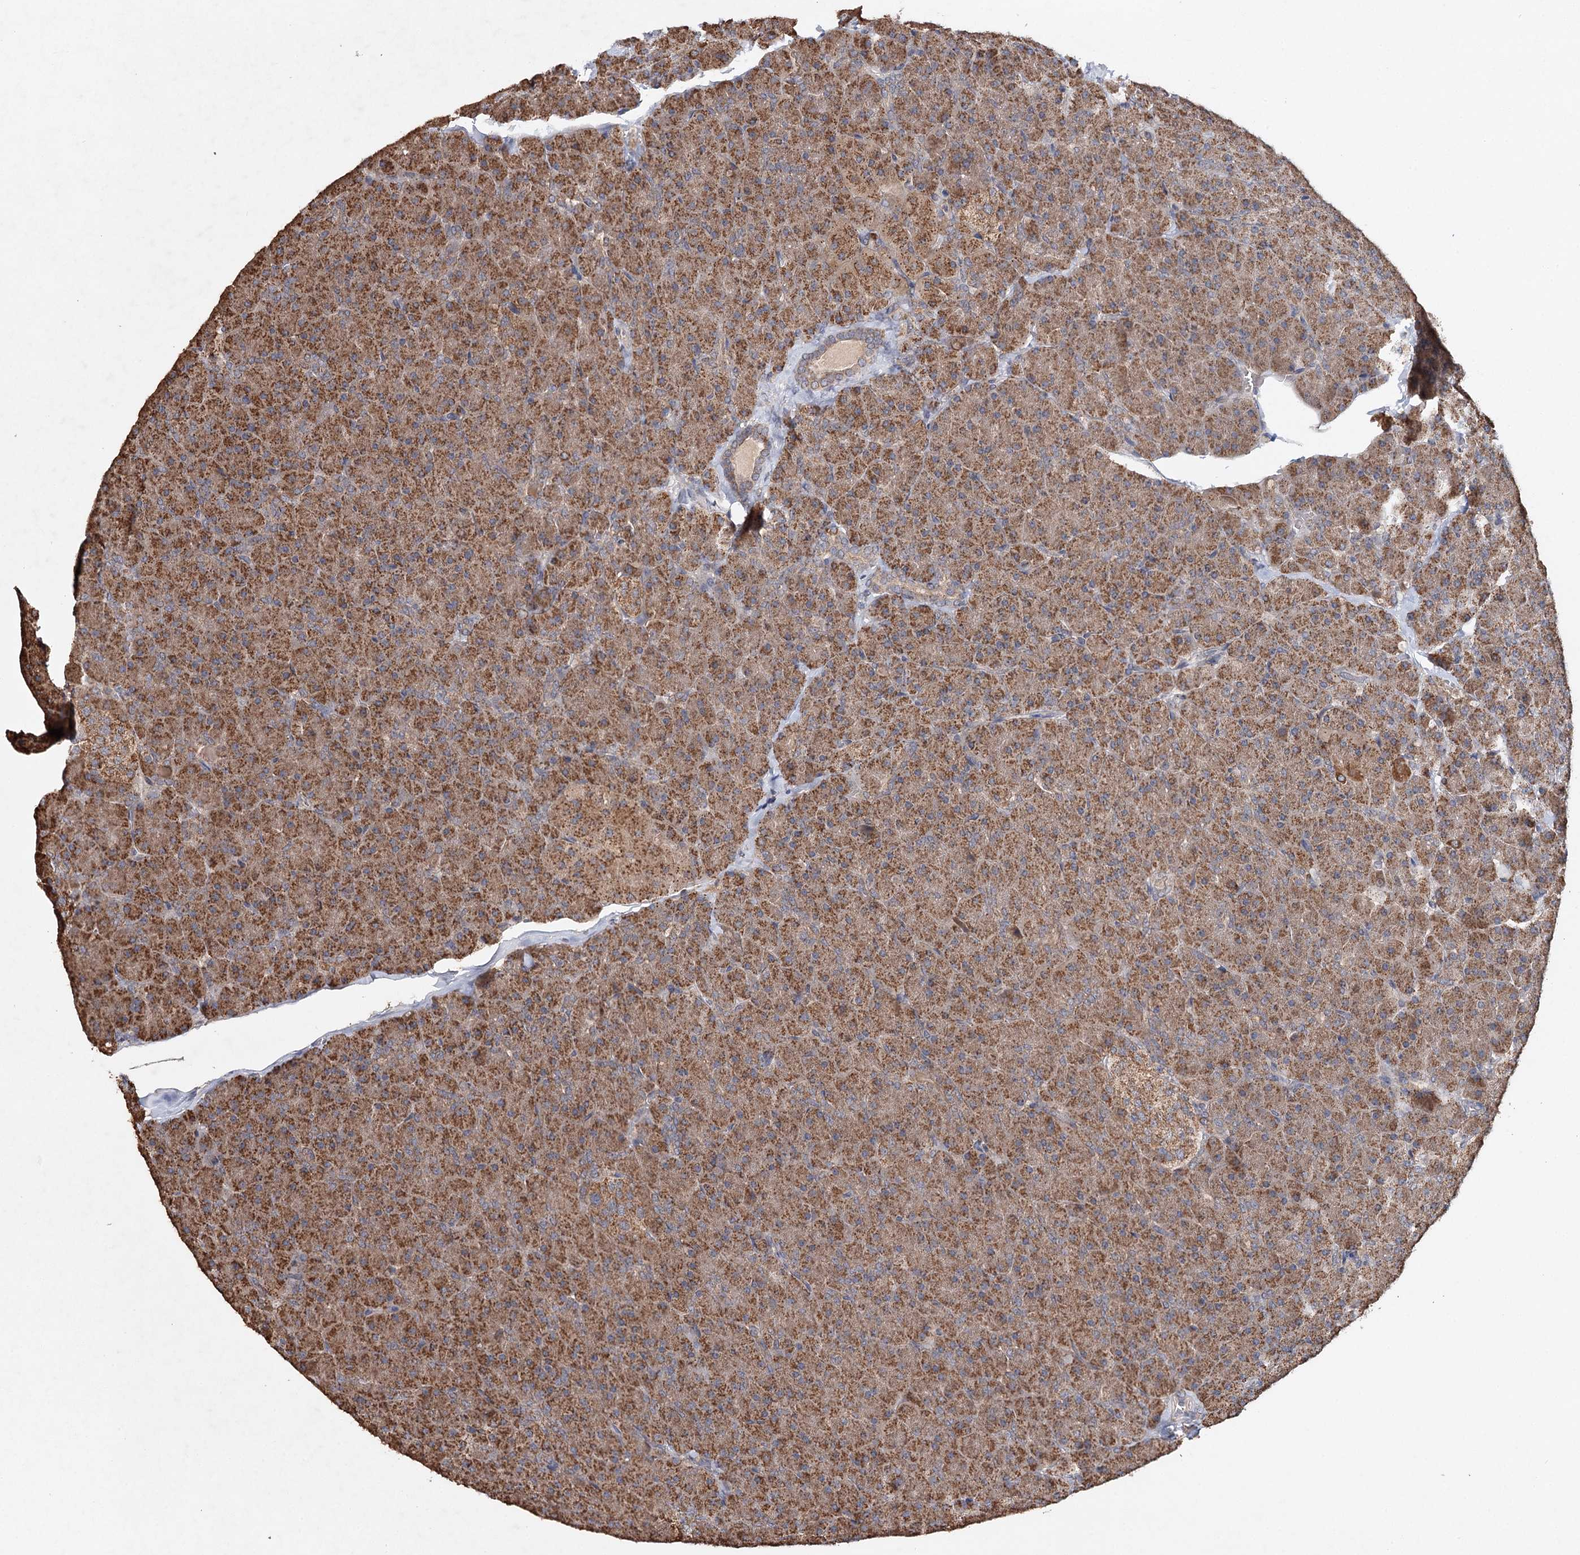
{"staining": {"intensity": "moderate", "quantity": ">75%", "location": "cytoplasmic/membranous"}, "tissue": "pancreas", "cell_type": "Exocrine glandular cells", "image_type": "normal", "snomed": [{"axis": "morphology", "description": "Normal tissue, NOS"}, {"axis": "topography", "description": "Pancreas"}], "caption": "An immunohistochemistry (IHC) image of normal tissue is shown. Protein staining in brown shows moderate cytoplasmic/membranous positivity in pancreas within exocrine glandular cells.", "gene": "PIK3CB", "patient": {"sex": "male", "age": 36}}